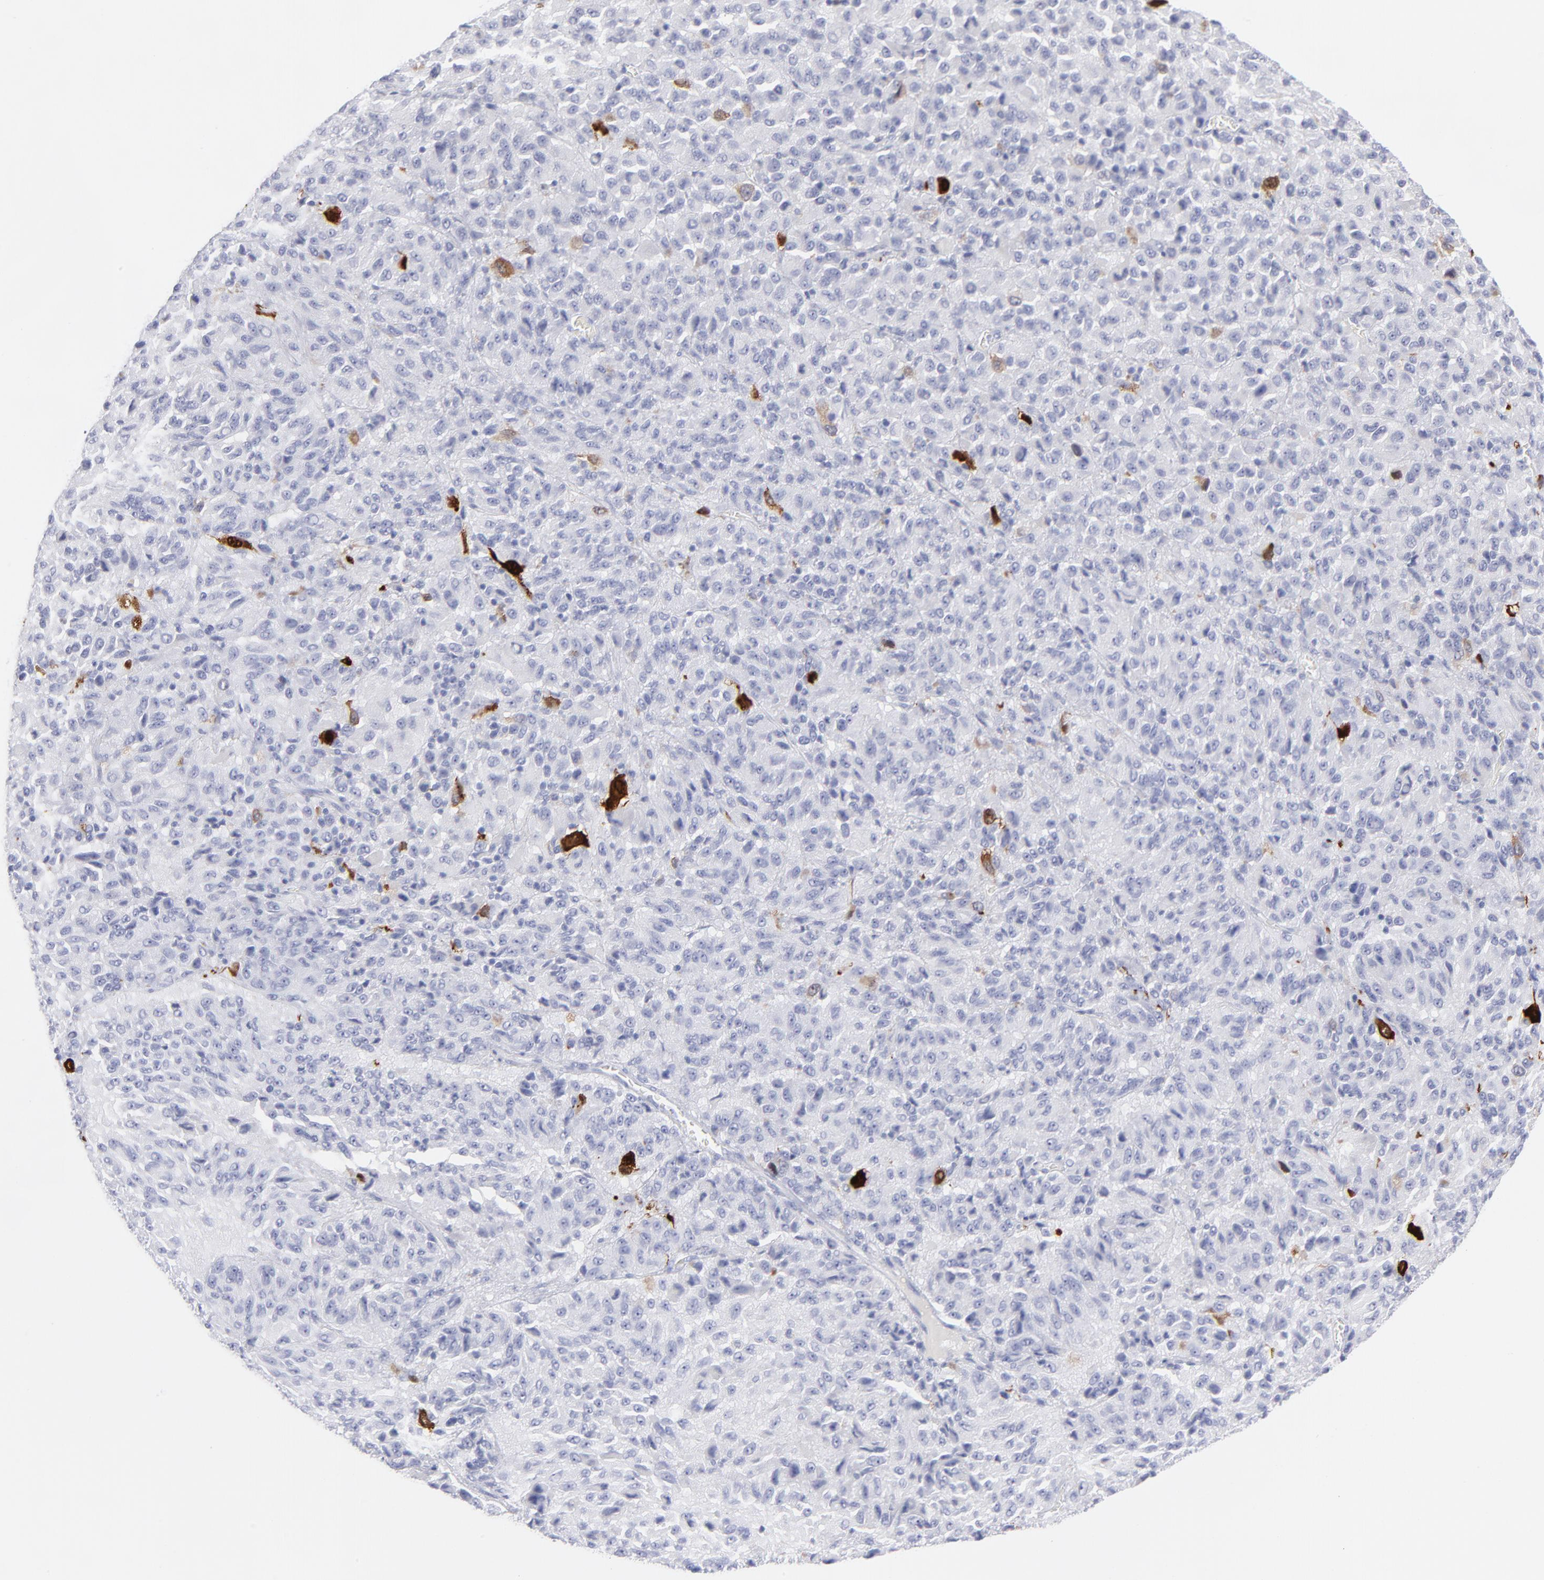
{"staining": {"intensity": "strong", "quantity": "<25%", "location": "cytoplasmic/membranous"}, "tissue": "melanoma", "cell_type": "Tumor cells", "image_type": "cancer", "snomed": [{"axis": "morphology", "description": "Malignant melanoma, Metastatic site"}, {"axis": "topography", "description": "Lung"}], "caption": "Tumor cells reveal medium levels of strong cytoplasmic/membranous positivity in about <25% of cells in human melanoma. (Brightfield microscopy of DAB IHC at high magnification).", "gene": "CCNB1", "patient": {"sex": "male", "age": 64}}